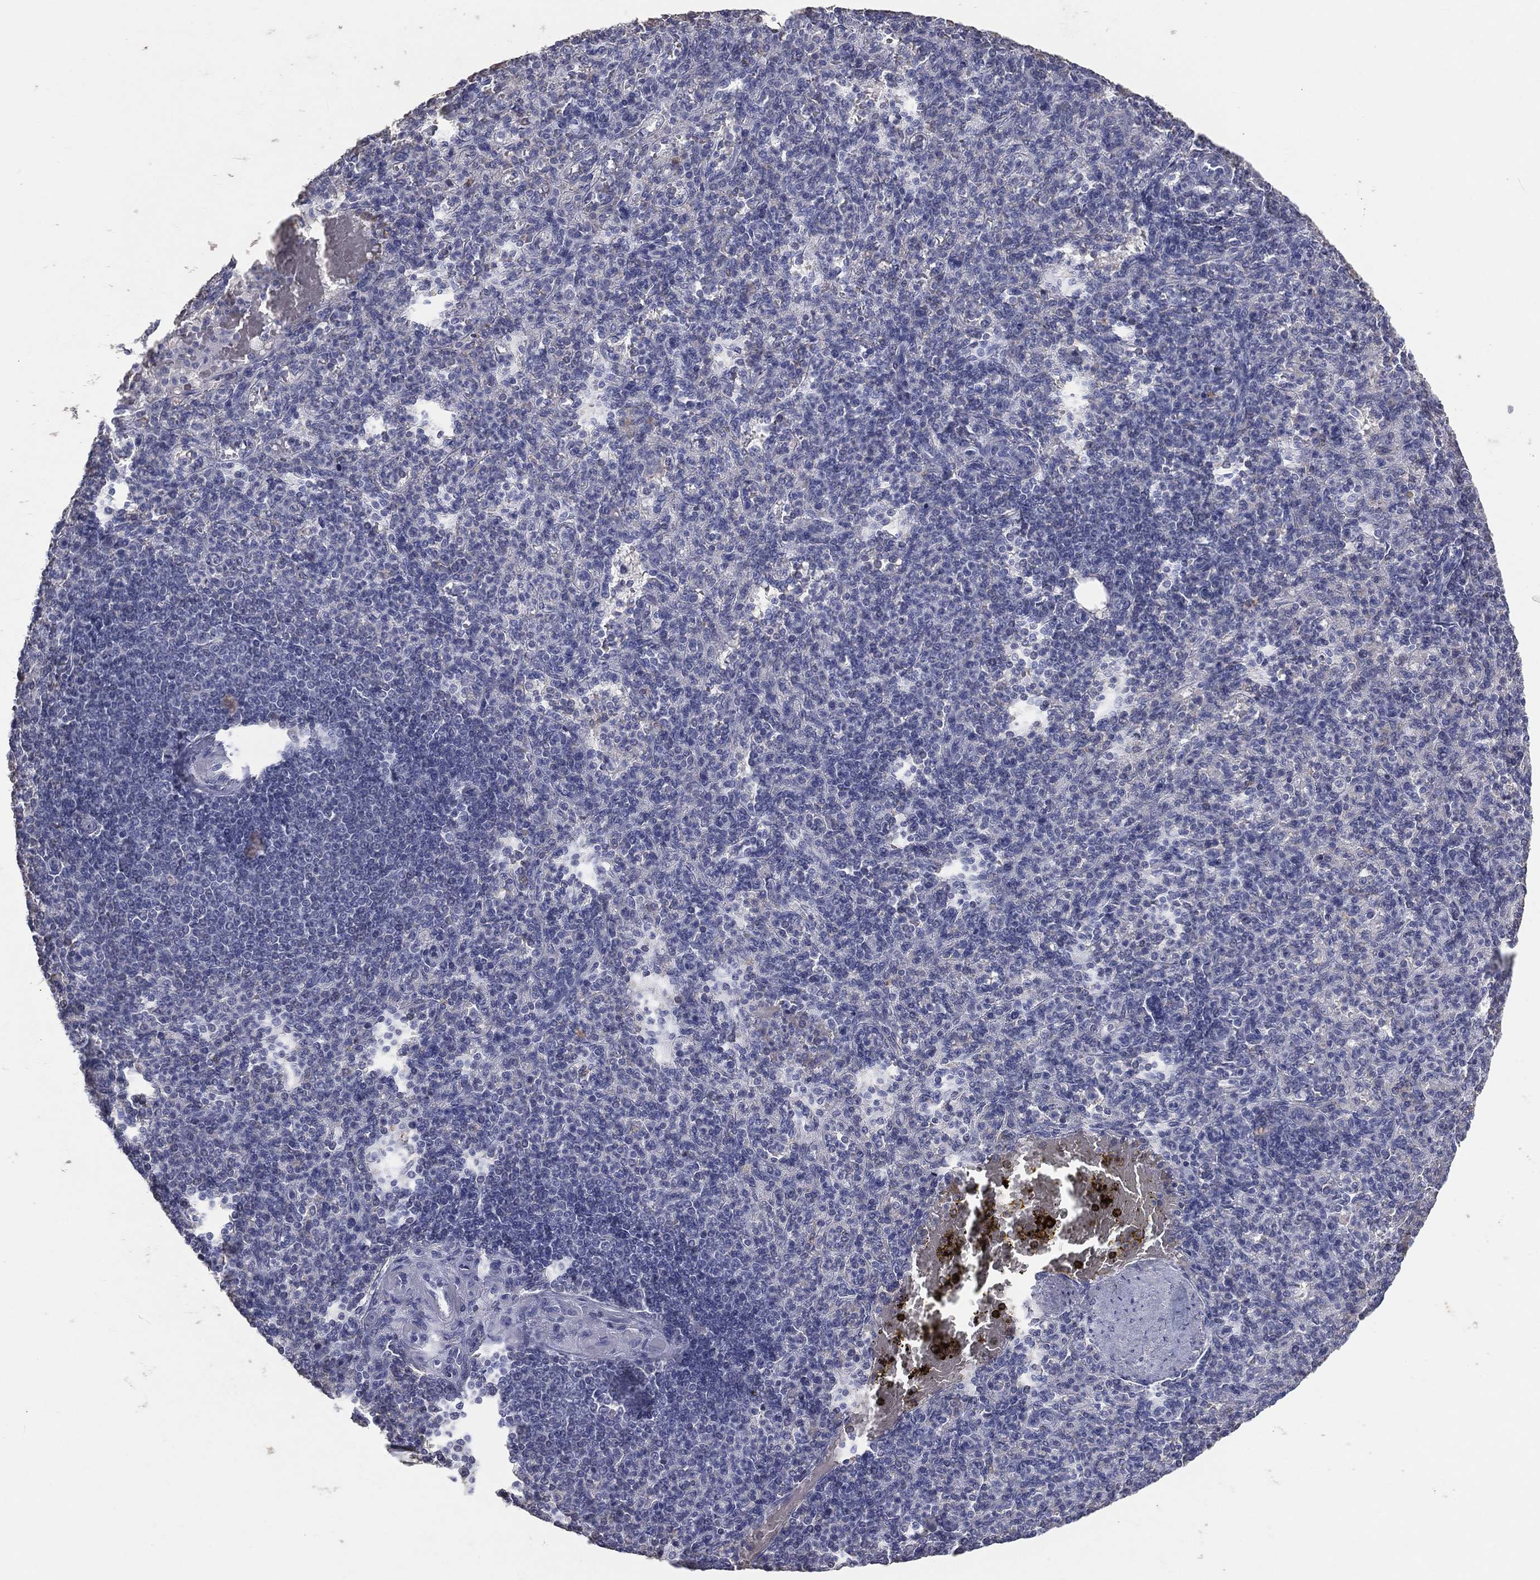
{"staining": {"intensity": "negative", "quantity": "none", "location": "none"}, "tissue": "spleen", "cell_type": "Cells in red pulp", "image_type": "normal", "snomed": [{"axis": "morphology", "description": "Normal tissue, NOS"}, {"axis": "topography", "description": "Spleen"}], "caption": "This micrograph is of benign spleen stained with immunohistochemistry to label a protein in brown with the nuclei are counter-stained blue. There is no expression in cells in red pulp. (DAB (3,3'-diaminobenzidine) immunohistochemistry (IHC), high magnification).", "gene": "ESX1", "patient": {"sex": "female", "age": 74}}